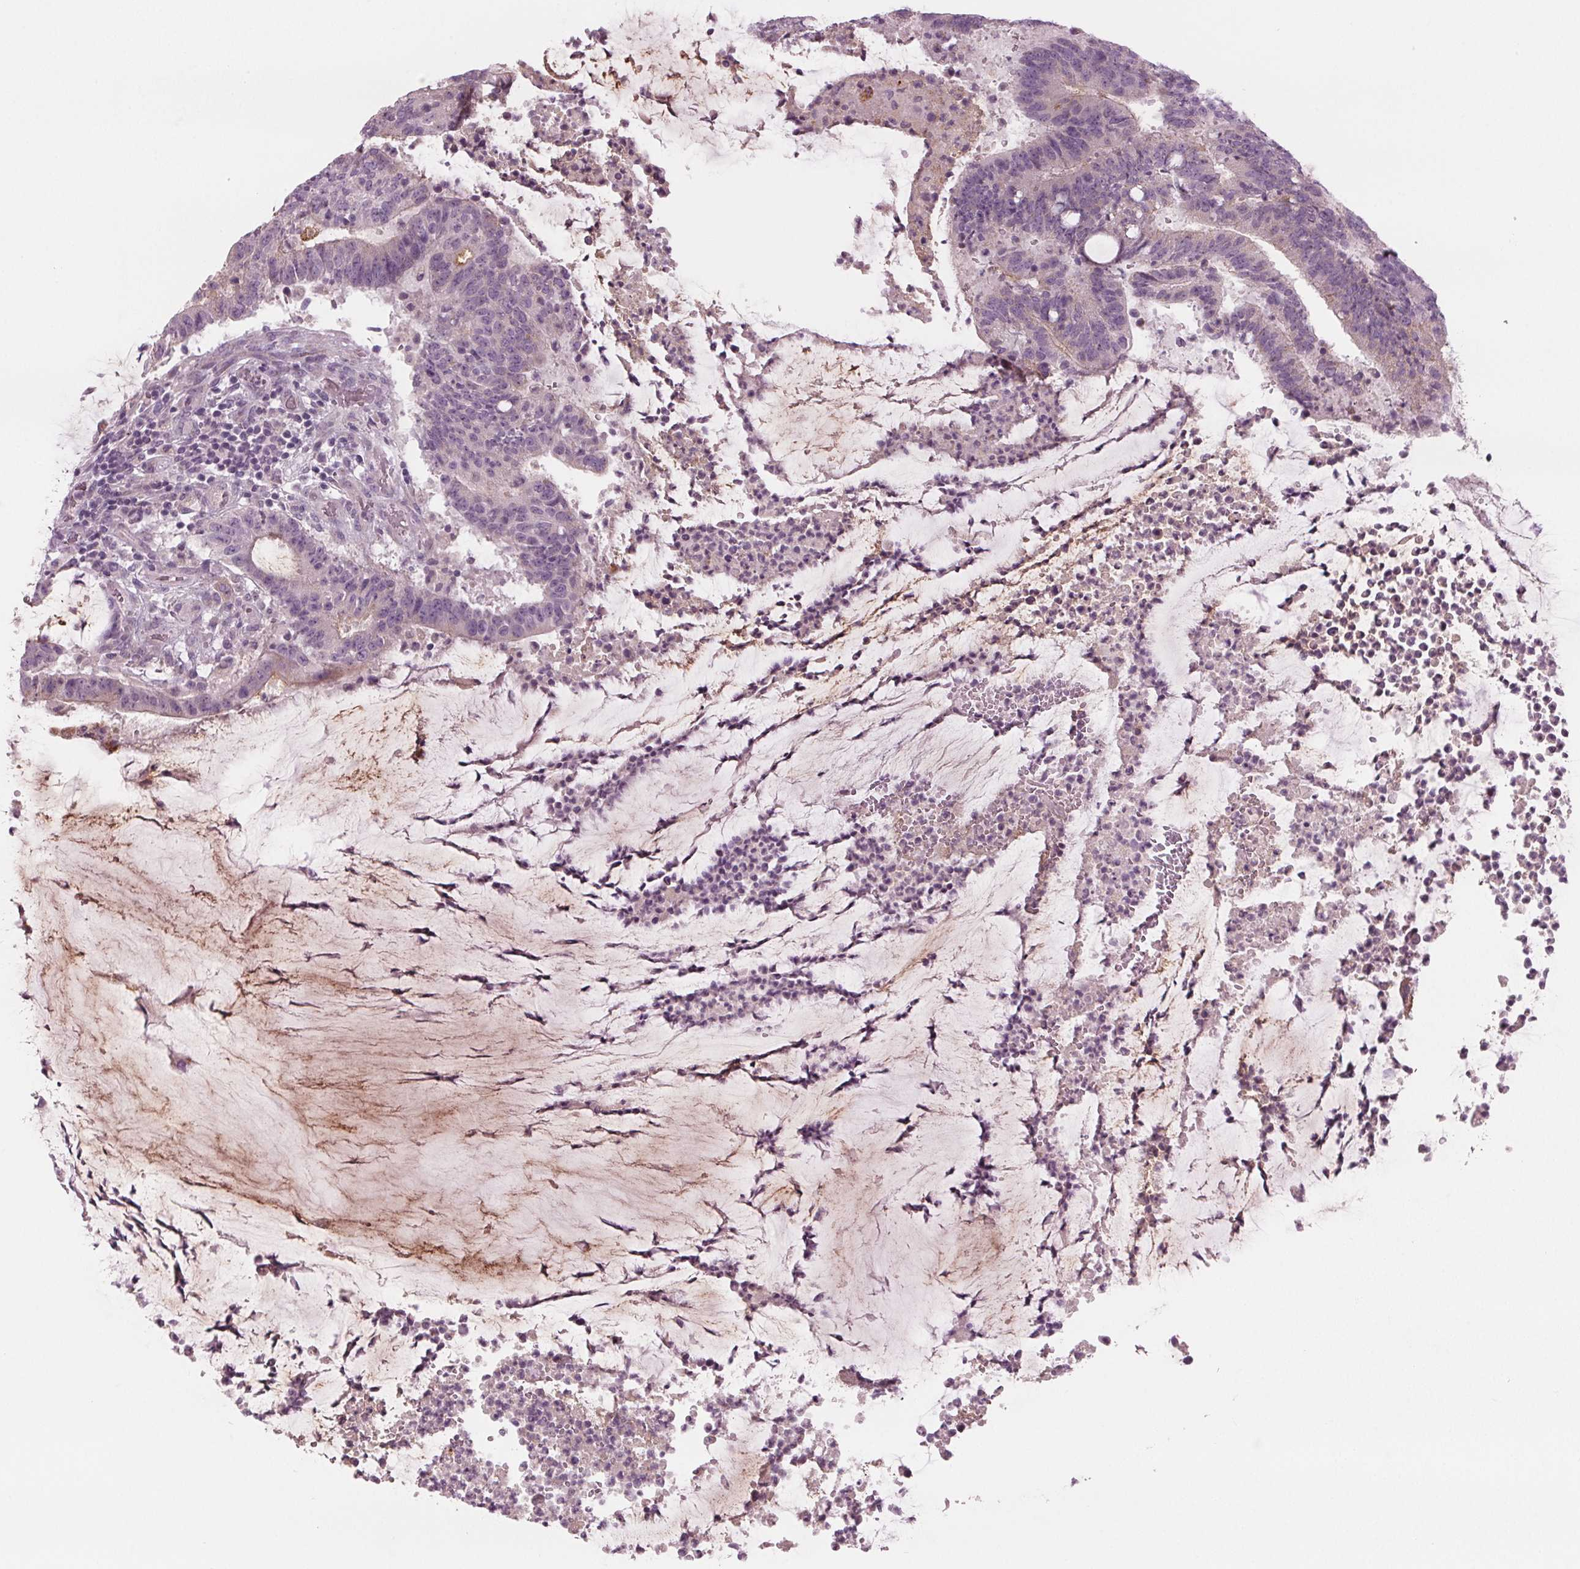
{"staining": {"intensity": "negative", "quantity": "none", "location": "none"}, "tissue": "colorectal cancer", "cell_type": "Tumor cells", "image_type": "cancer", "snomed": [{"axis": "morphology", "description": "Adenocarcinoma, NOS"}, {"axis": "topography", "description": "Colon"}], "caption": "Tumor cells show no significant staining in adenocarcinoma (colorectal).", "gene": "PRAP1", "patient": {"sex": "female", "age": 43}}